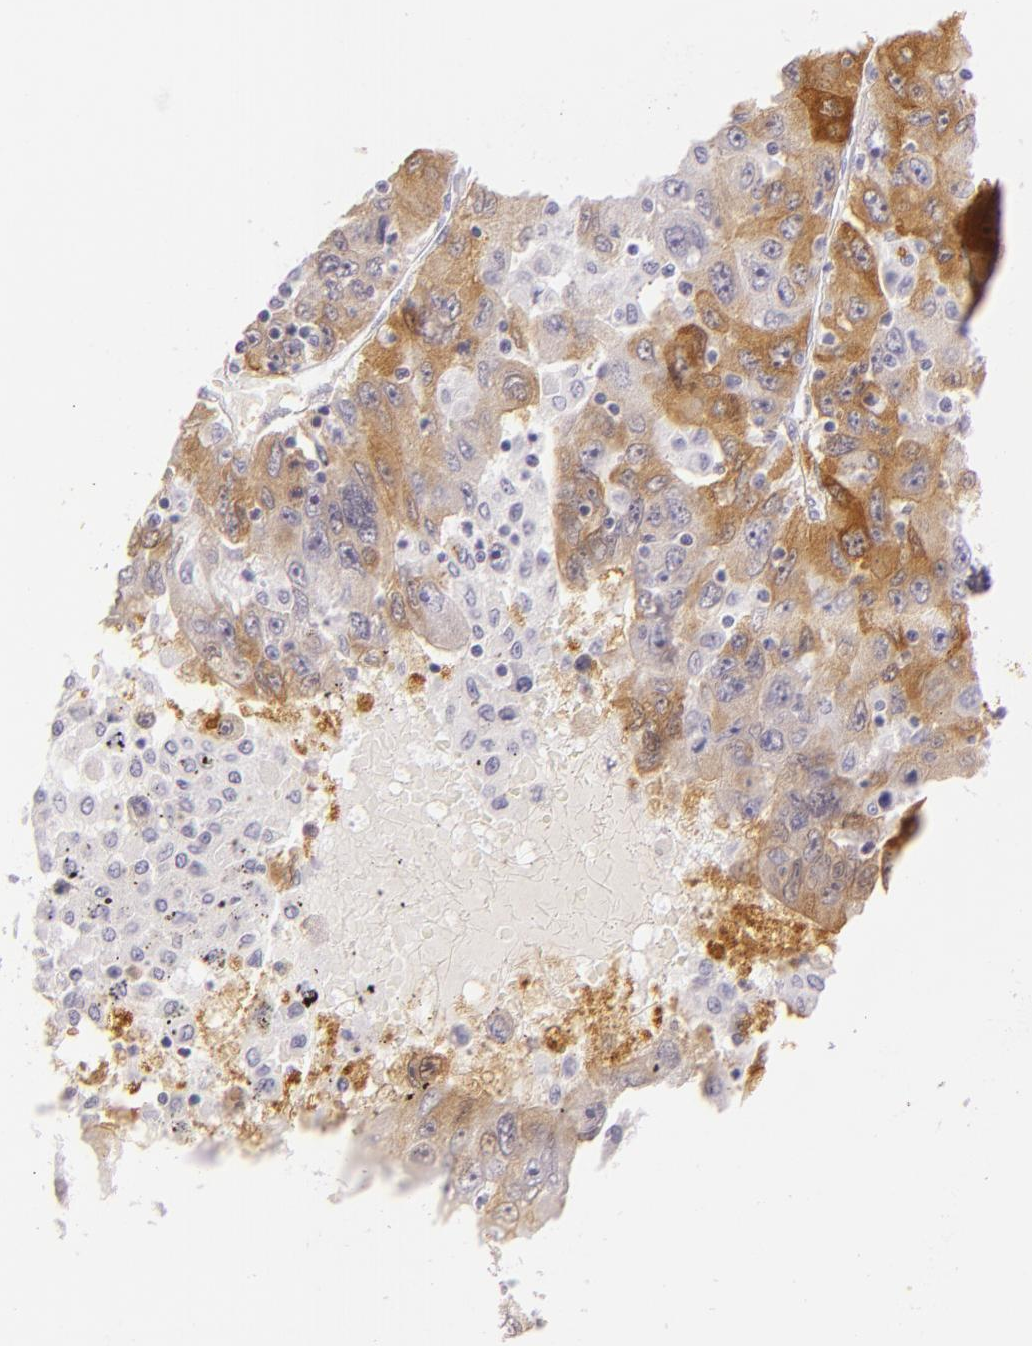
{"staining": {"intensity": "moderate", "quantity": "<25%", "location": "cytoplasmic/membranous"}, "tissue": "liver cancer", "cell_type": "Tumor cells", "image_type": "cancer", "snomed": [{"axis": "morphology", "description": "Carcinoma, Hepatocellular, NOS"}, {"axis": "topography", "description": "Liver"}], "caption": "This image reveals IHC staining of liver hepatocellular carcinoma, with low moderate cytoplasmic/membranous staining in approximately <25% of tumor cells.", "gene": "CBS", "patient": {"sex": "male", "age": 49}}